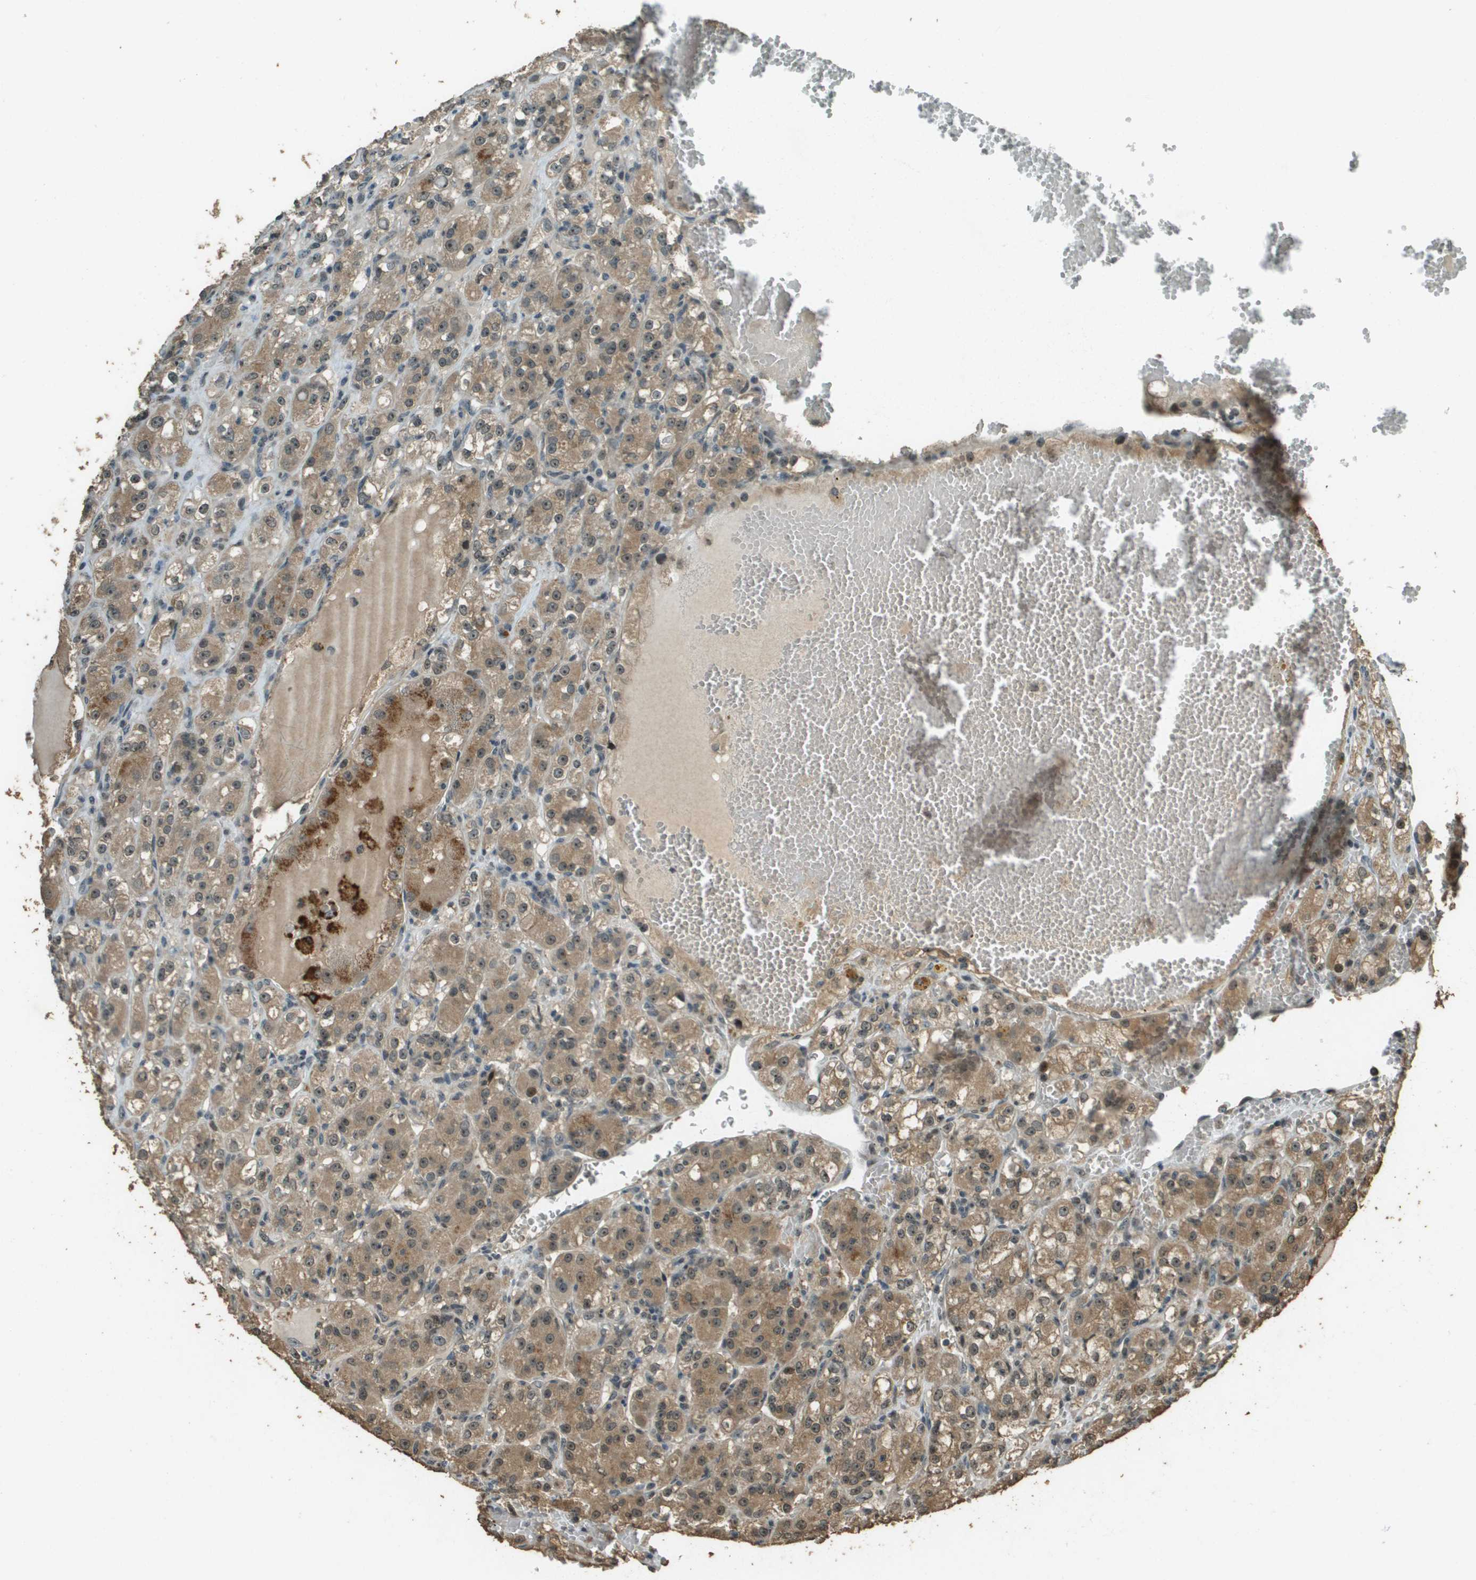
{"staining": {"intensity": "moderate", "quantity": ">75%", "location": "cytoplasmic/membranous"}, "tissue": "renal cancer", "cell_type": "Tumor cells", "image_type": "cancer", "snomed": [{"axis": "morphology", "description": "Normal tissue, NOS"}, {"axis": "morphology", "description": "Adenocarcinoma, NOS"}, {"axis": "topography", "description": "Kidney"}], "caption": "An image of human renal cancer (adenocarcinoma) stained for a protein shows moderate cytoplasmic/membranous brown staining in tumor cells.", "gene": "SDC3", "patient": {"sex": "male", "age": 61}}